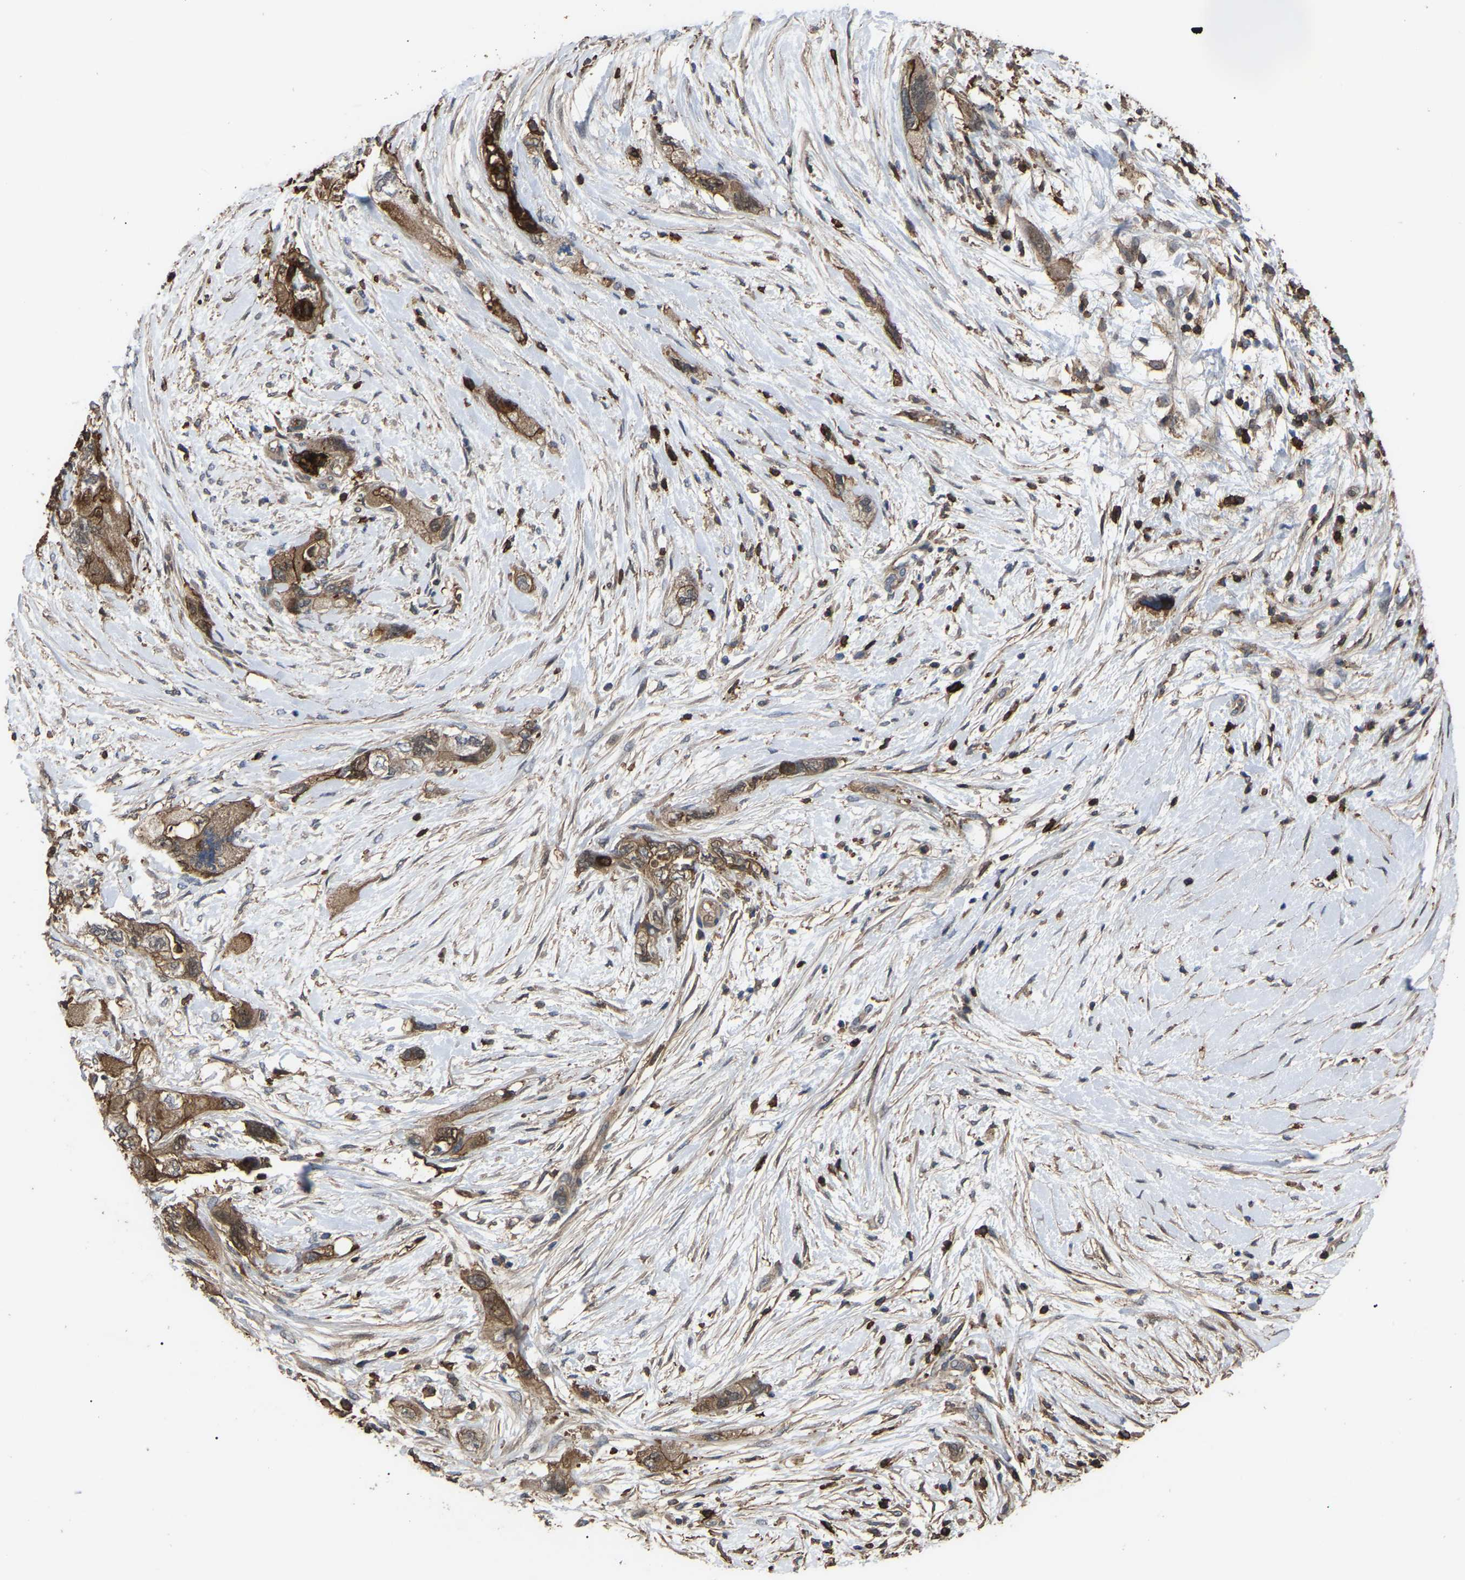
{"staining": {"intensity": "moderate", "quantity": ">75%", "location": "cytoplasmic/membranous"}, "tissue": "pancreatic cancer", "cell_type": "Tumor cells", "image_type": "cancer", "snomed": [{"axis": "morphology", "description": "Adenocarcinoma, NOS"}, {"axis": "topography", "description": "Pancreas"}], "caption": "Tumor cells exhibit medium levels of moderate cytoplasmic/membranous positivity in approximately >75% of cells in pancreatic adenocarcinoma. Using DAB (brown) and hematoxylin (blue) stains, captured at high magnification using brightfield microscopy.", "gene": "CIT", "patient": {"sex": "female", "age": 73}}